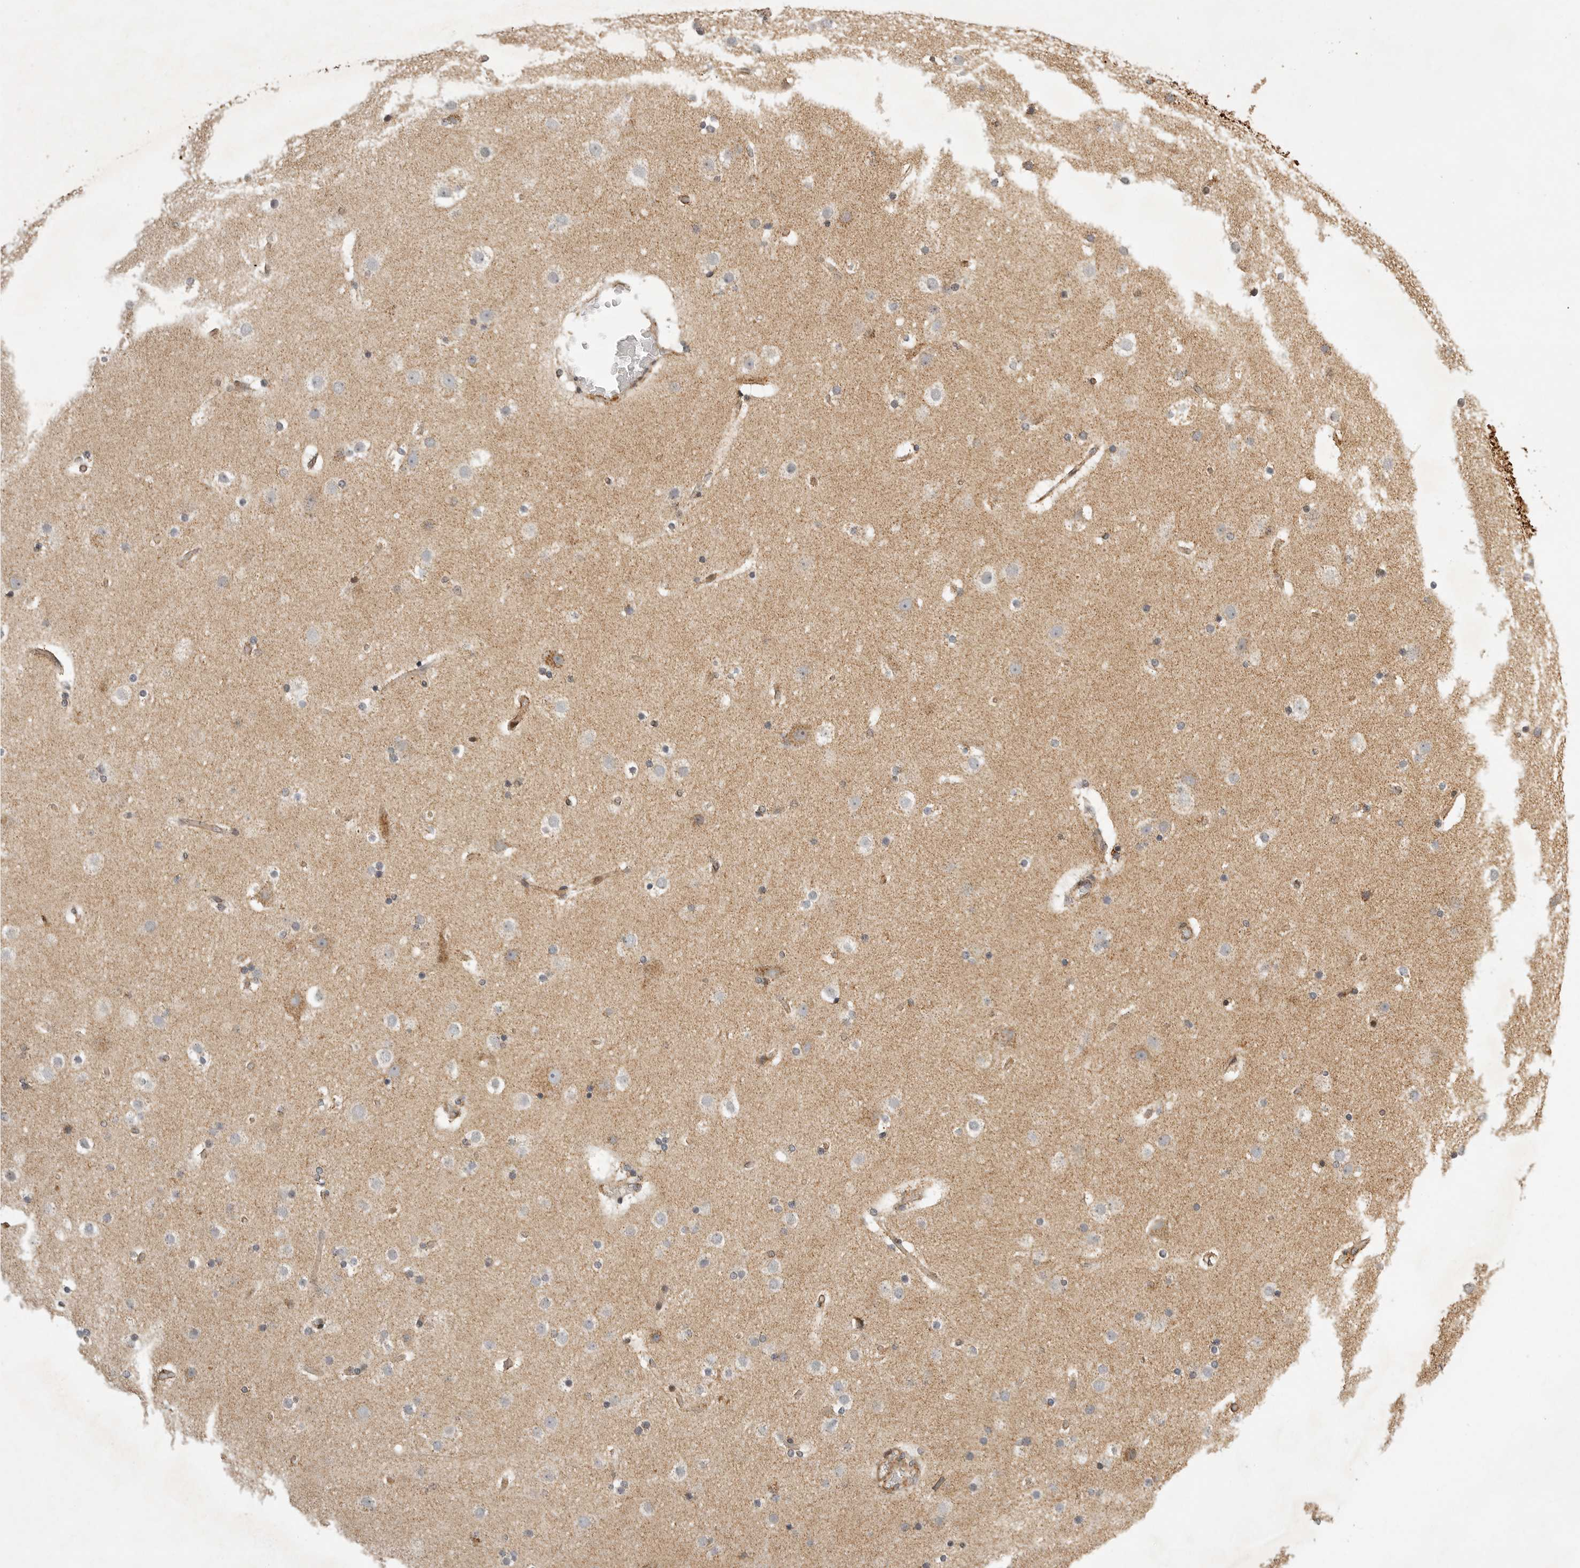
{"staining": {"intensity": "moderate", "quantity": "25%-75%", "location": "cytoplasmic/membranous"}, "tissue": "cerebral cortex", "cell_type": "Endothelial cells", "image_type": "normal", "snomed": [{"axis": "morphology", "description": "Normal tissue, NOS"}, {"axis": "topography", "description": "Cerebral cortex"}], "caption": "The histopathology image reveals a brown stain indicating the presence of a protein in the cytoplasmic/membranous of endothelial cells in cerebral cortex. The staining was performed using DAB (3,3'-diaminobenzidine), with brown indicating positive protein expression. Nuclei are stained blue with hematoxylin.", "gene": "NARS2", "patient": {"sex": "male", "age": 57}}